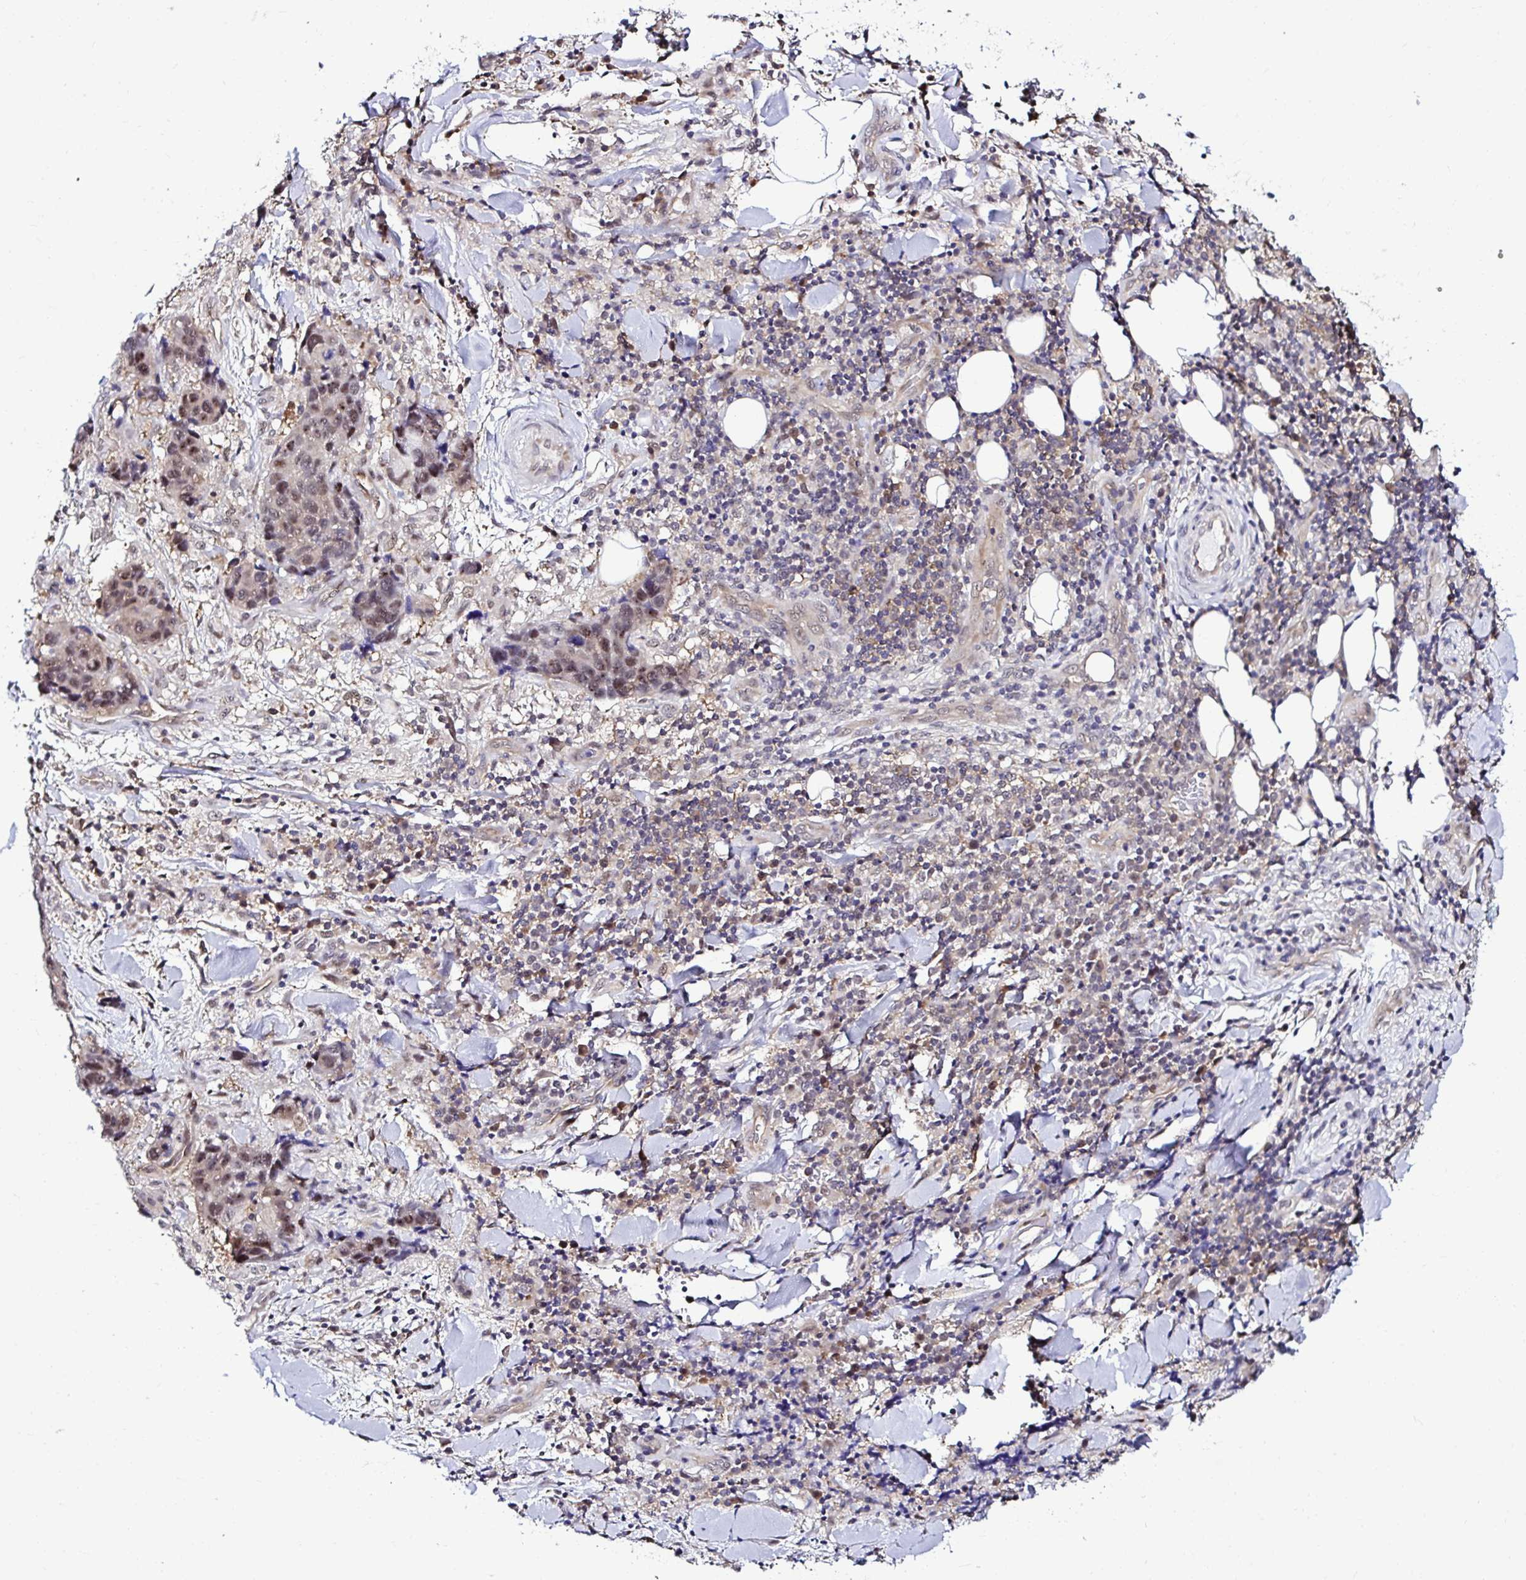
{"staining": {"intensity": "moderate", "quantity": ">75%", "location": "nuclear"}, "tissue": "lung cancer", "cell_type": "Tumor cells", "image_type": "cancer", "snomed": [{"axis": "morphology", "description": "Squamous cell carcinoma, NOS"}, {"axis": "topography", "description": "Lymph node"}, {"axis": "topography", "description": "Lung"}], "caption": "Lung cancer (squamous cell carcinoma) stained with DAB immunohistochemistry shows medium levels of moderate nuclear staining in approximately >75% of tumor cells.", "gene": "PSMD3", "patient": {"sex": "male", "age": 61}}